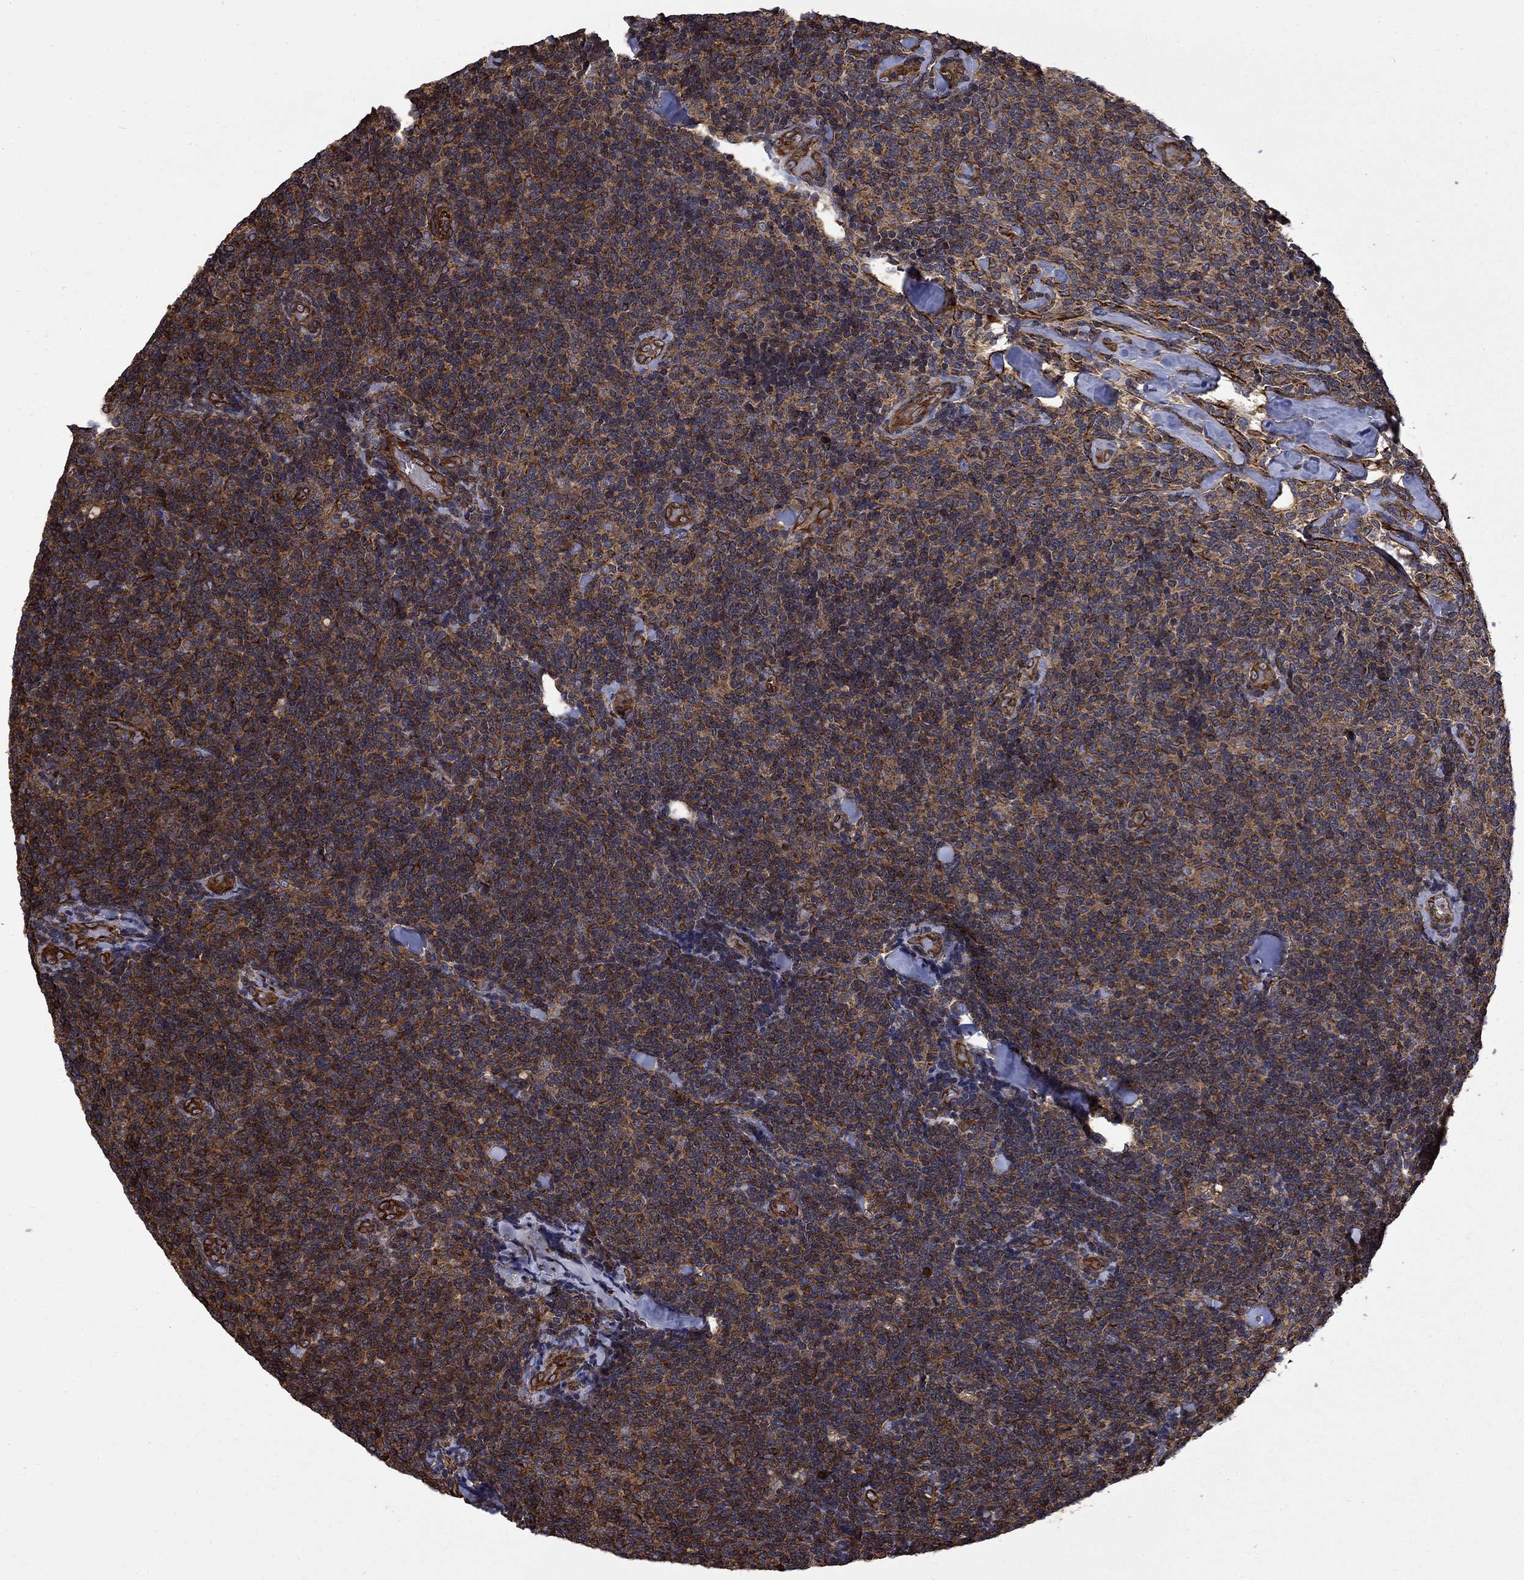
{"staining": {"intensity": "moderate", "quantity": ">75%", "location": "cytoplasmic/membranous"}, "tissue": "lymphoma", "cell_type": "Tumor cells", "image_type": "cancer", "snomed": [{"axis": "morphology", "description": "Malignant lymphoma, non-Hodgkin's type, Low grade"}, {"axis": "topography", "description": "Lymph node"}], "caption": "The photomicrograph demonstrates staining of lymphoma, revealing moderate cytoplasmic/membranous protein staining (brown color) within tumor cells.", "gene": "CUTC", "patient": {"sex": "female", "age": 56}}